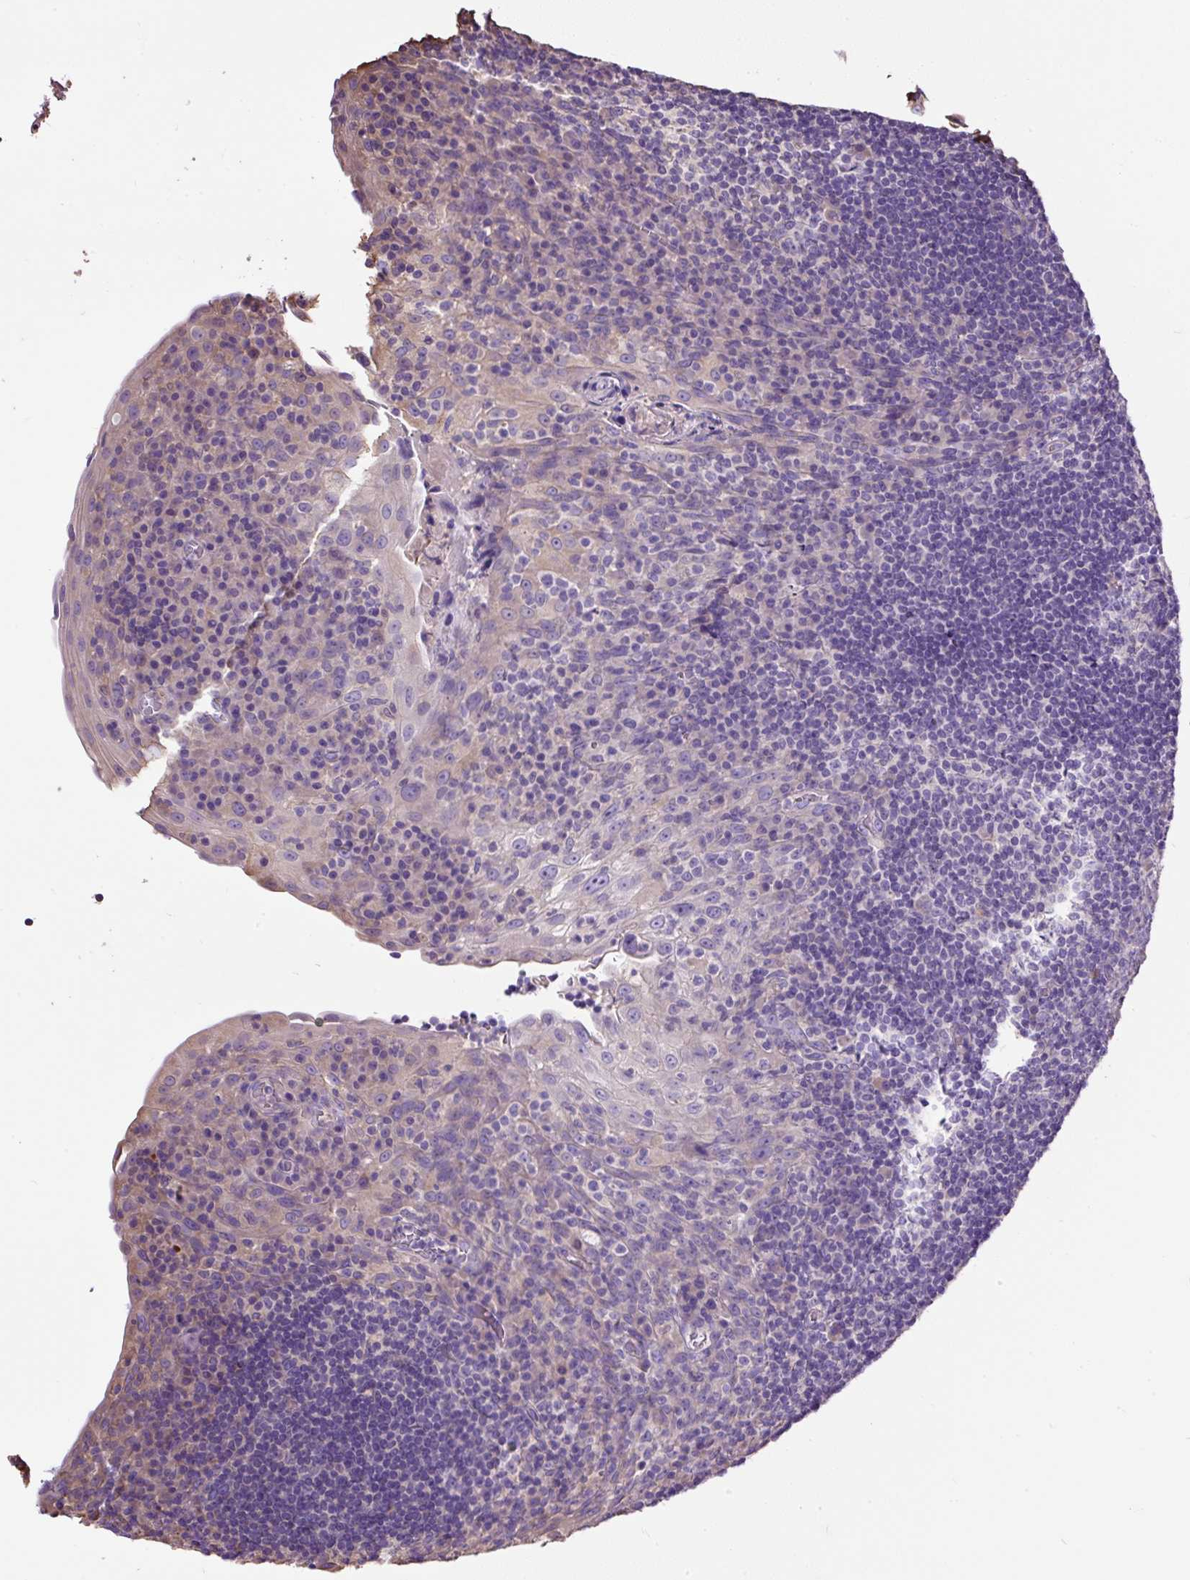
{"staining": {"intensity": "negative", "quantity": "none", "location": "none"}, "tissue": "tonsil", "cell_type": "Germinal center cells", "image_type": "normal", "snomed": [{"axis": "morphology", "description": "Normal tissue, NOS"}, {"axis": "topography", "description": "Tonsil"}], "caption": "High power microscopy photomicrograph of an IHC image of unremarkable tonsil, revealing no significant positivity in germinal center cells.", "gene": "PDIA2", "patient": {"sex": "male", "age": 17}}